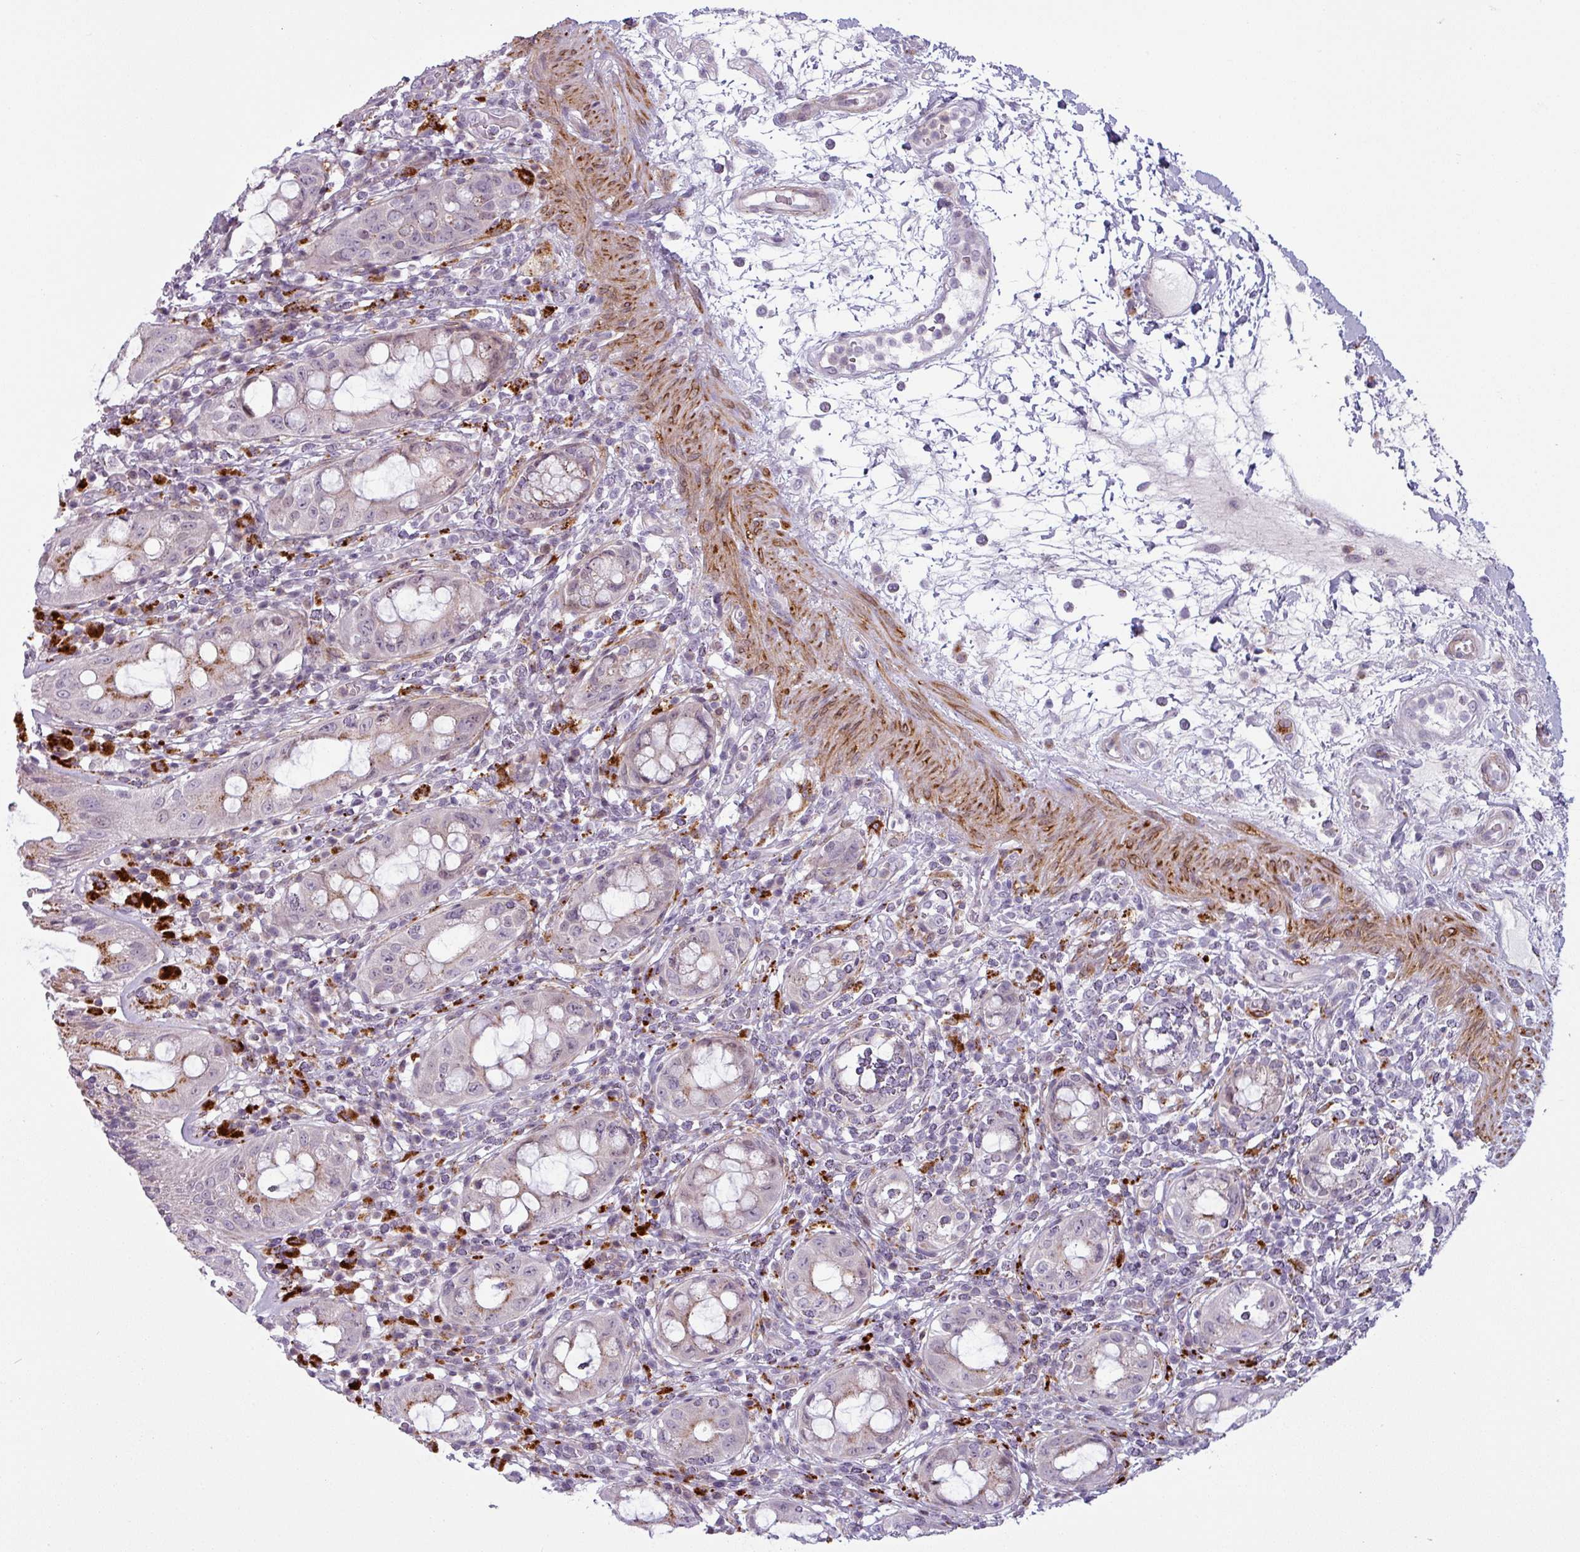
{"staining": {"intensity": "strong", "quantity": "25%-75%", "location": "cytoplasmic/membranous"}, "tissue": "rectum", "cell_type": "Glandular cells", "image_type": "normal", "snomed": [{"axis": "morphology", "description": "Normal tissue, NOS"}, {"axis": "topography", "description": "Rectum"}], "caption": "The immunohistochemical stain highlights strong cytoplasmic/membranous staining in glandular cells of normal rectum. Immunohistochemistry (ihc) stains the protein of interest in brown and the nuclei are stained blue.", "gene": "MAP7D2", "patient": {"sex": "female", "age": 57}}